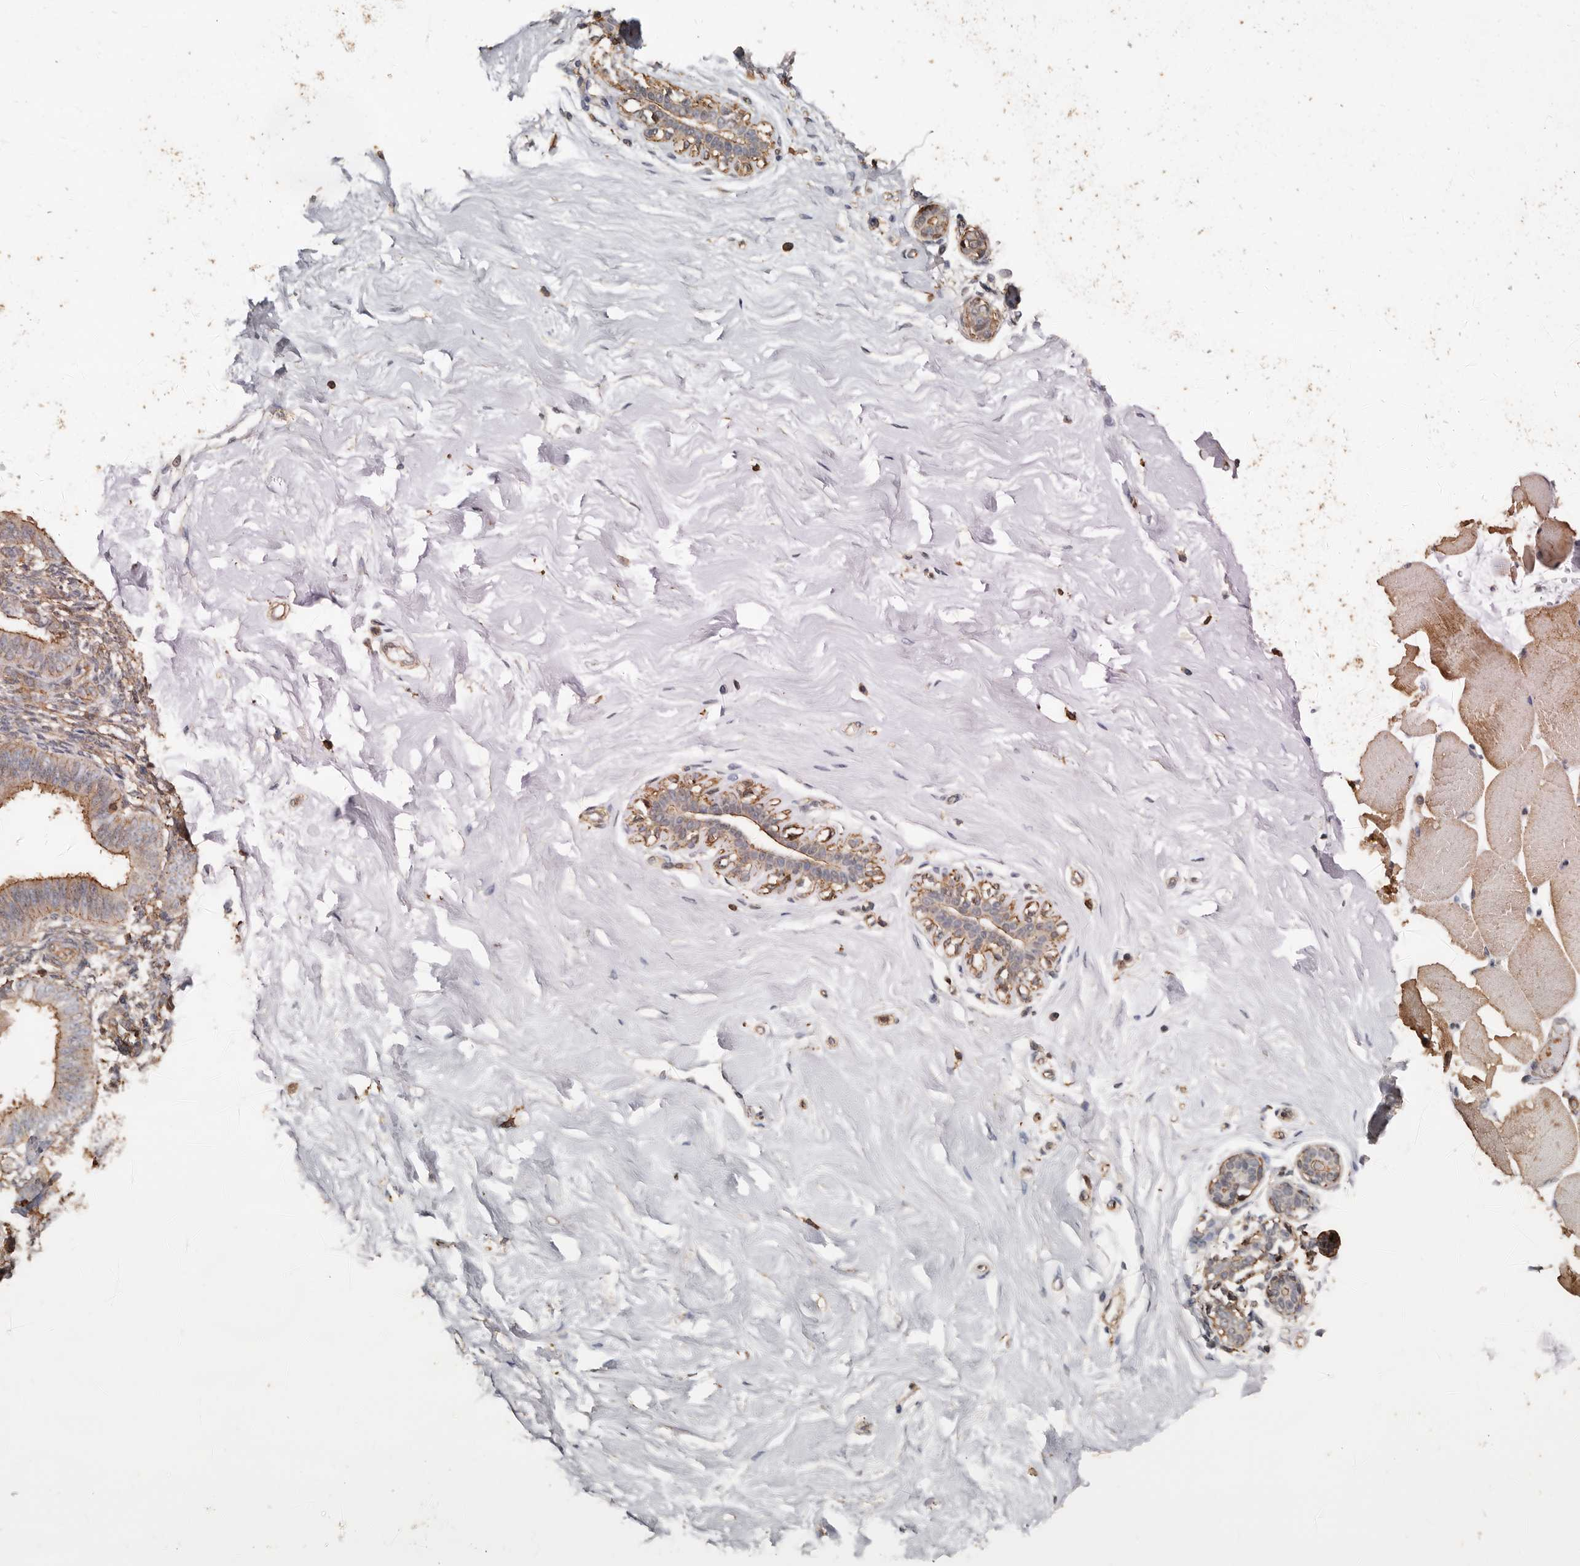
{"staining": {"intensity": "negative", "quantity": "none", "location": "none"}, "tissue": "breast", "cell_type": "Adipocytes", "image_type": "normal", "snomed": [{"axis": "morphology", "description": "Normal tissue, NOS"}, {"axis": "morphology", "description": "Adenoma, NOS"}, {"axis": "topography", "description": "Breast"}], "caption": "Breast stained for a protein using immunohistochemistry (IHC) reveals no expression adipocytes.", "gene": "GSK3A", "patient": {"sex": "female", "age": 23}}